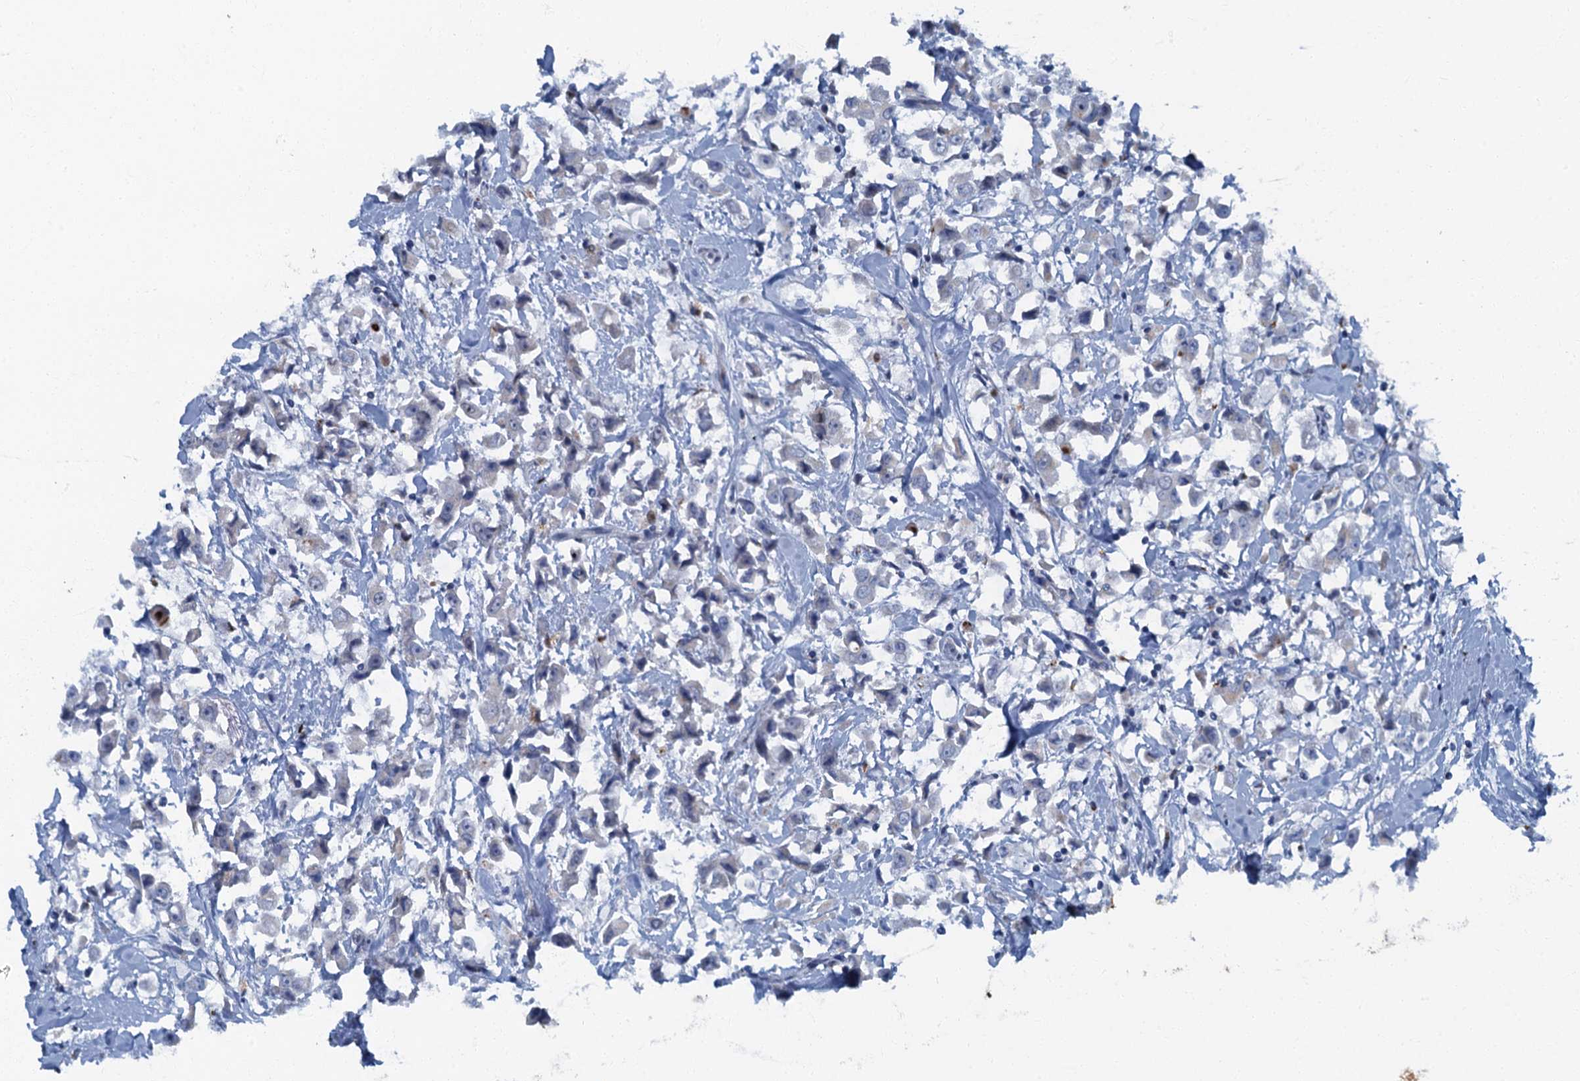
{"staining": {"intensity": "negative", "quantity": "none", "location": "none"}, "tissue": "breast cancer", "cell_type": "Tumor cells", "image_type": "cancer", "snomed": [{"axis": "morphology", "description": "Duct carcinoma"}, {"axis": "topography", "description": "Breast"}], "caption": "This is a histopathology image of immunohistochemistry (IHC) staining of intraductal carcinoma (breast), which shows no expression in tumor cells.", "gene": "LYPD3", "patient": {"sex": "female", "age": 61}}